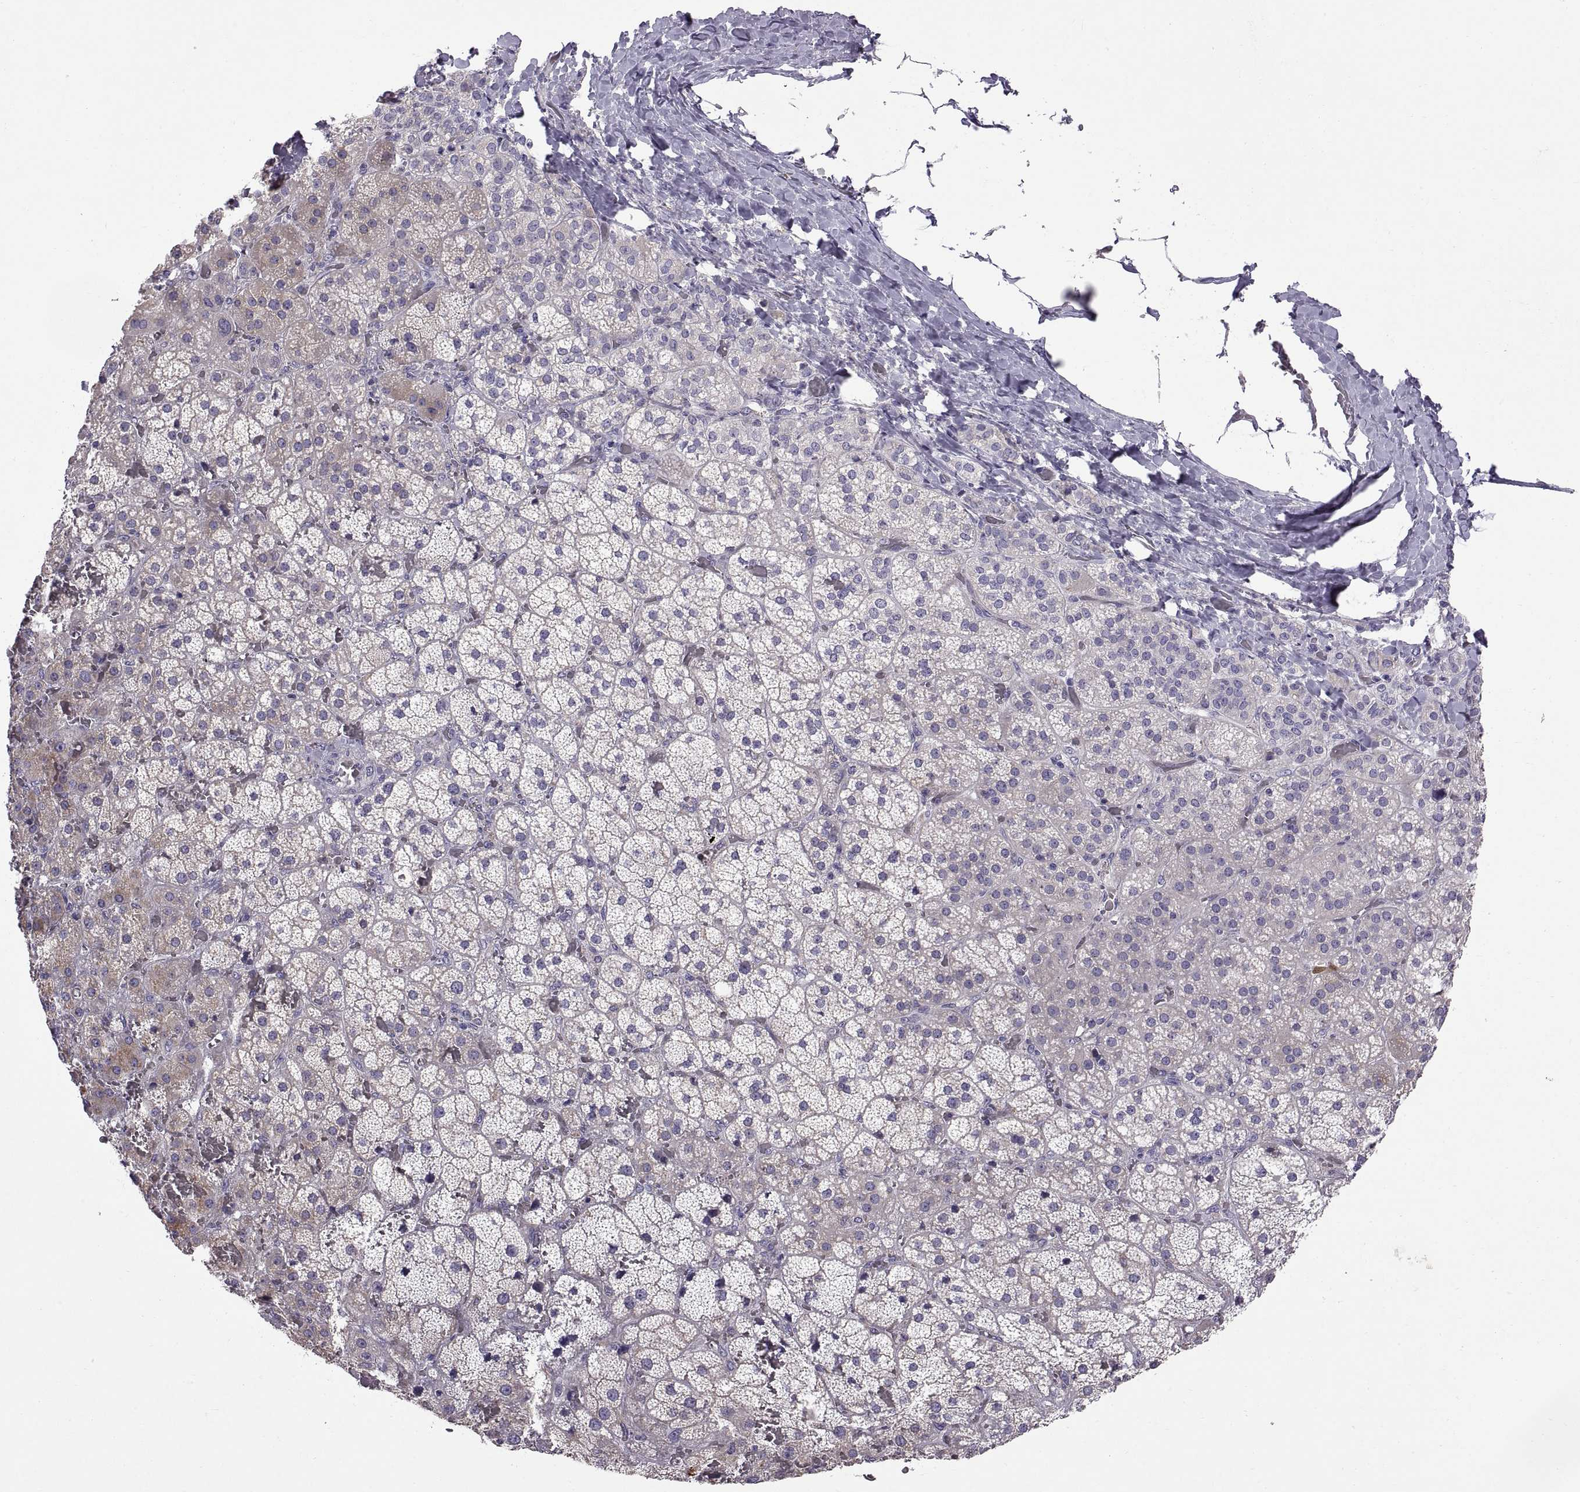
{"staining": {"intensity": "negative", "quantity": "none", "location": "none"}, "tissue": "adrenal gland", "cell_type": "Glandular cells", "image_type": "normal", "snomed": [{"axis": "morphology", "description": "Normal tissue, NOS"}, {"axis": "topography", "description": "Adrenal gland"}], "caption": "DAB immunohistochemical staining of unremarkable human adrenal gland exhibits no significant staining in glandular cells.", "gene": "ARSL", "patient": {"sex": "male", "age": 57}}